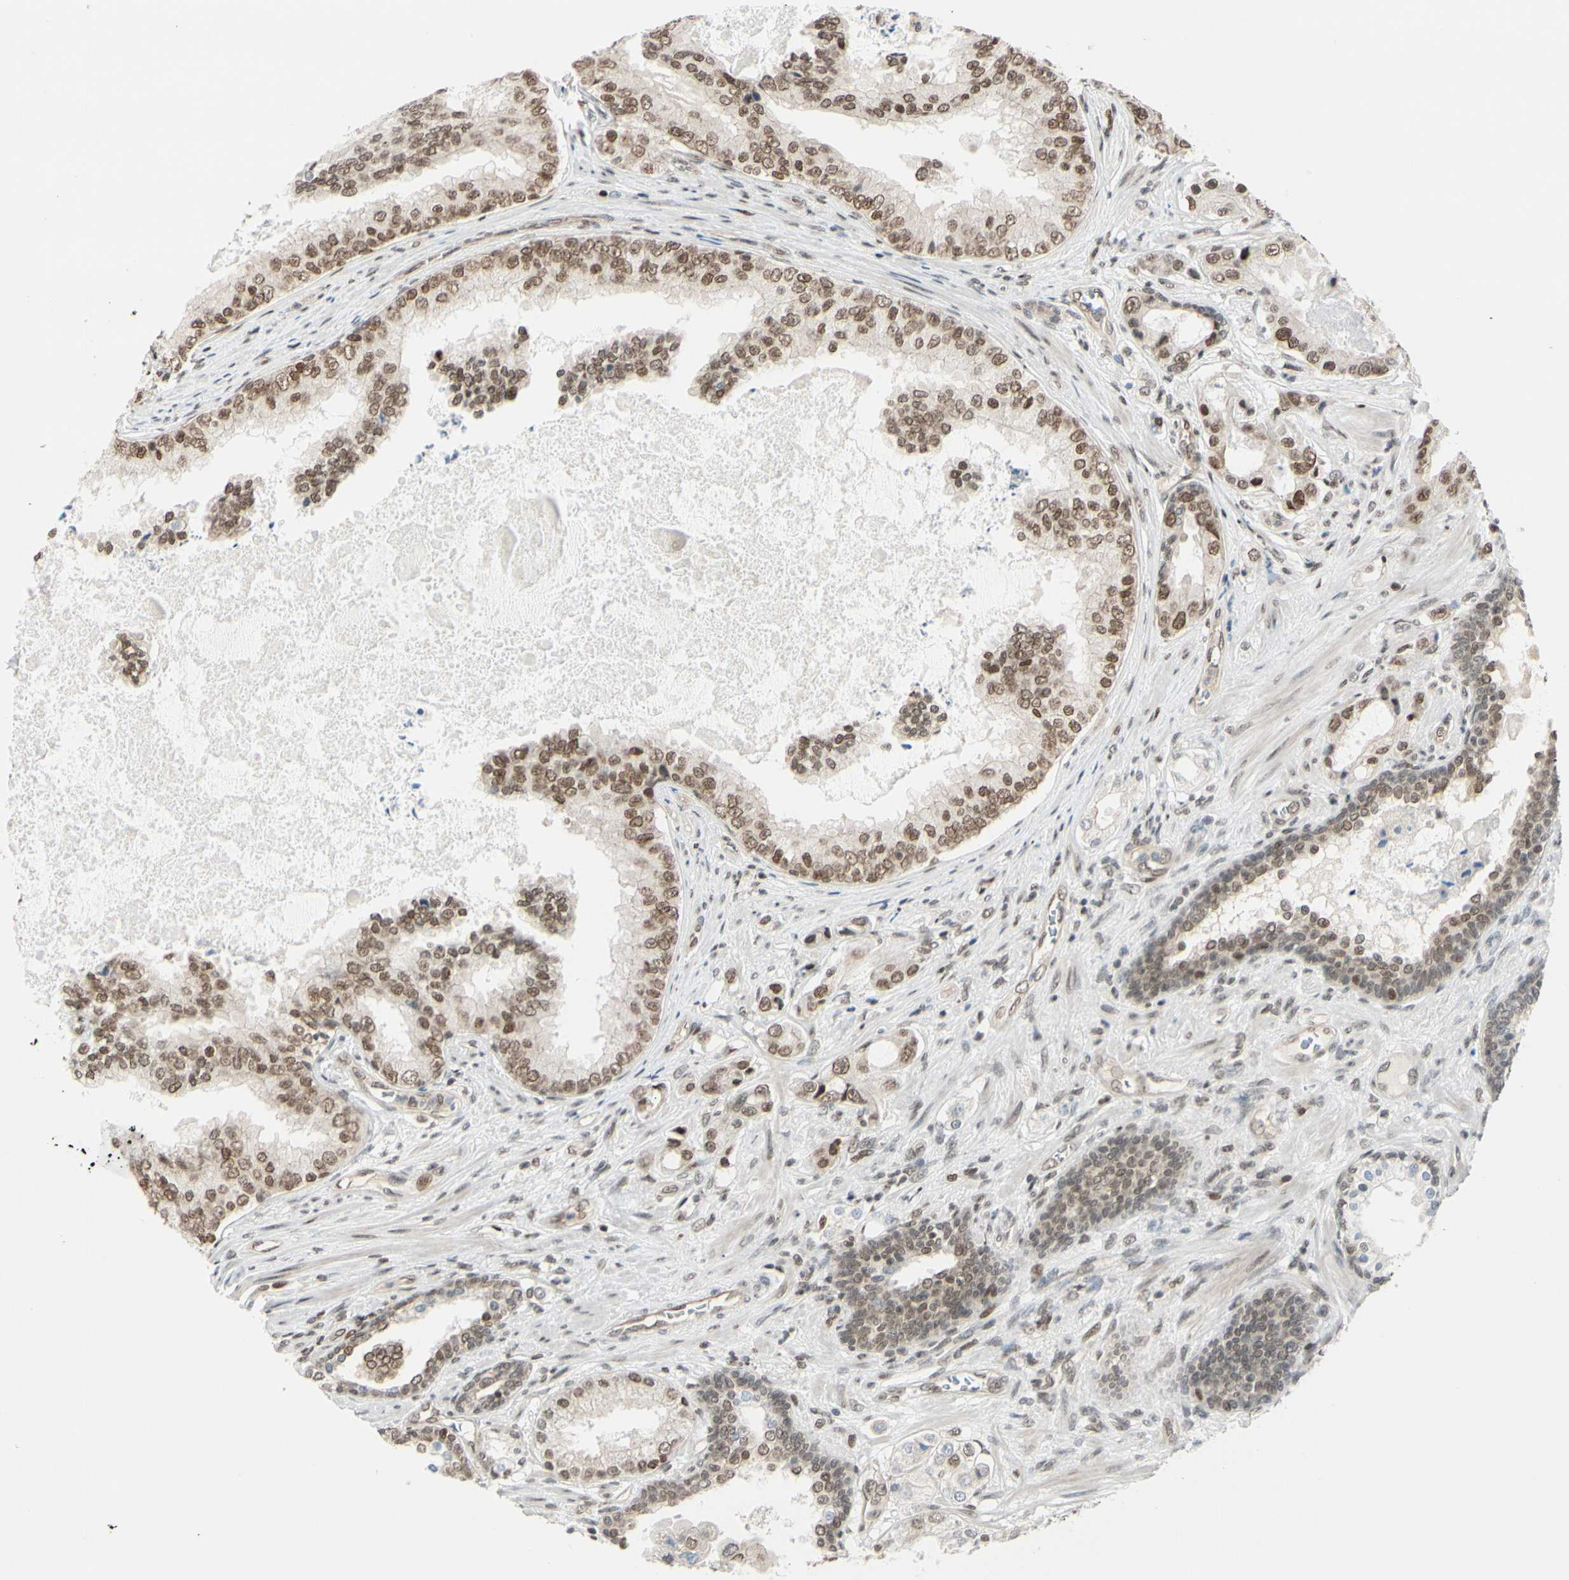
{"staining": {"intensity": "moderate", "quantity": ">75%", "location": "nuclear"}, "tissue": "prostate cancer", "cell_type": "Tumor cells", "image_type": "cancer", "snomed": [{"axis": "morphology", "description": "Adenocarcinoma, High grade"}, {"axis": "topography", "description": "Prostate"}], "caption": "High-magnification brightfield microscopy of prostate high-grade adenocarcinoma stained with DAB (brown) and counterstained with hematoxylin (blue). tumor cells exhibit moderate nuclear expression is identified in approximately>75% of cells. (brown staining indicates protein expression, while blue staining denotes nuclei).", "gene": "SUFU", "patient": {"sex": "male", "age": 73}}